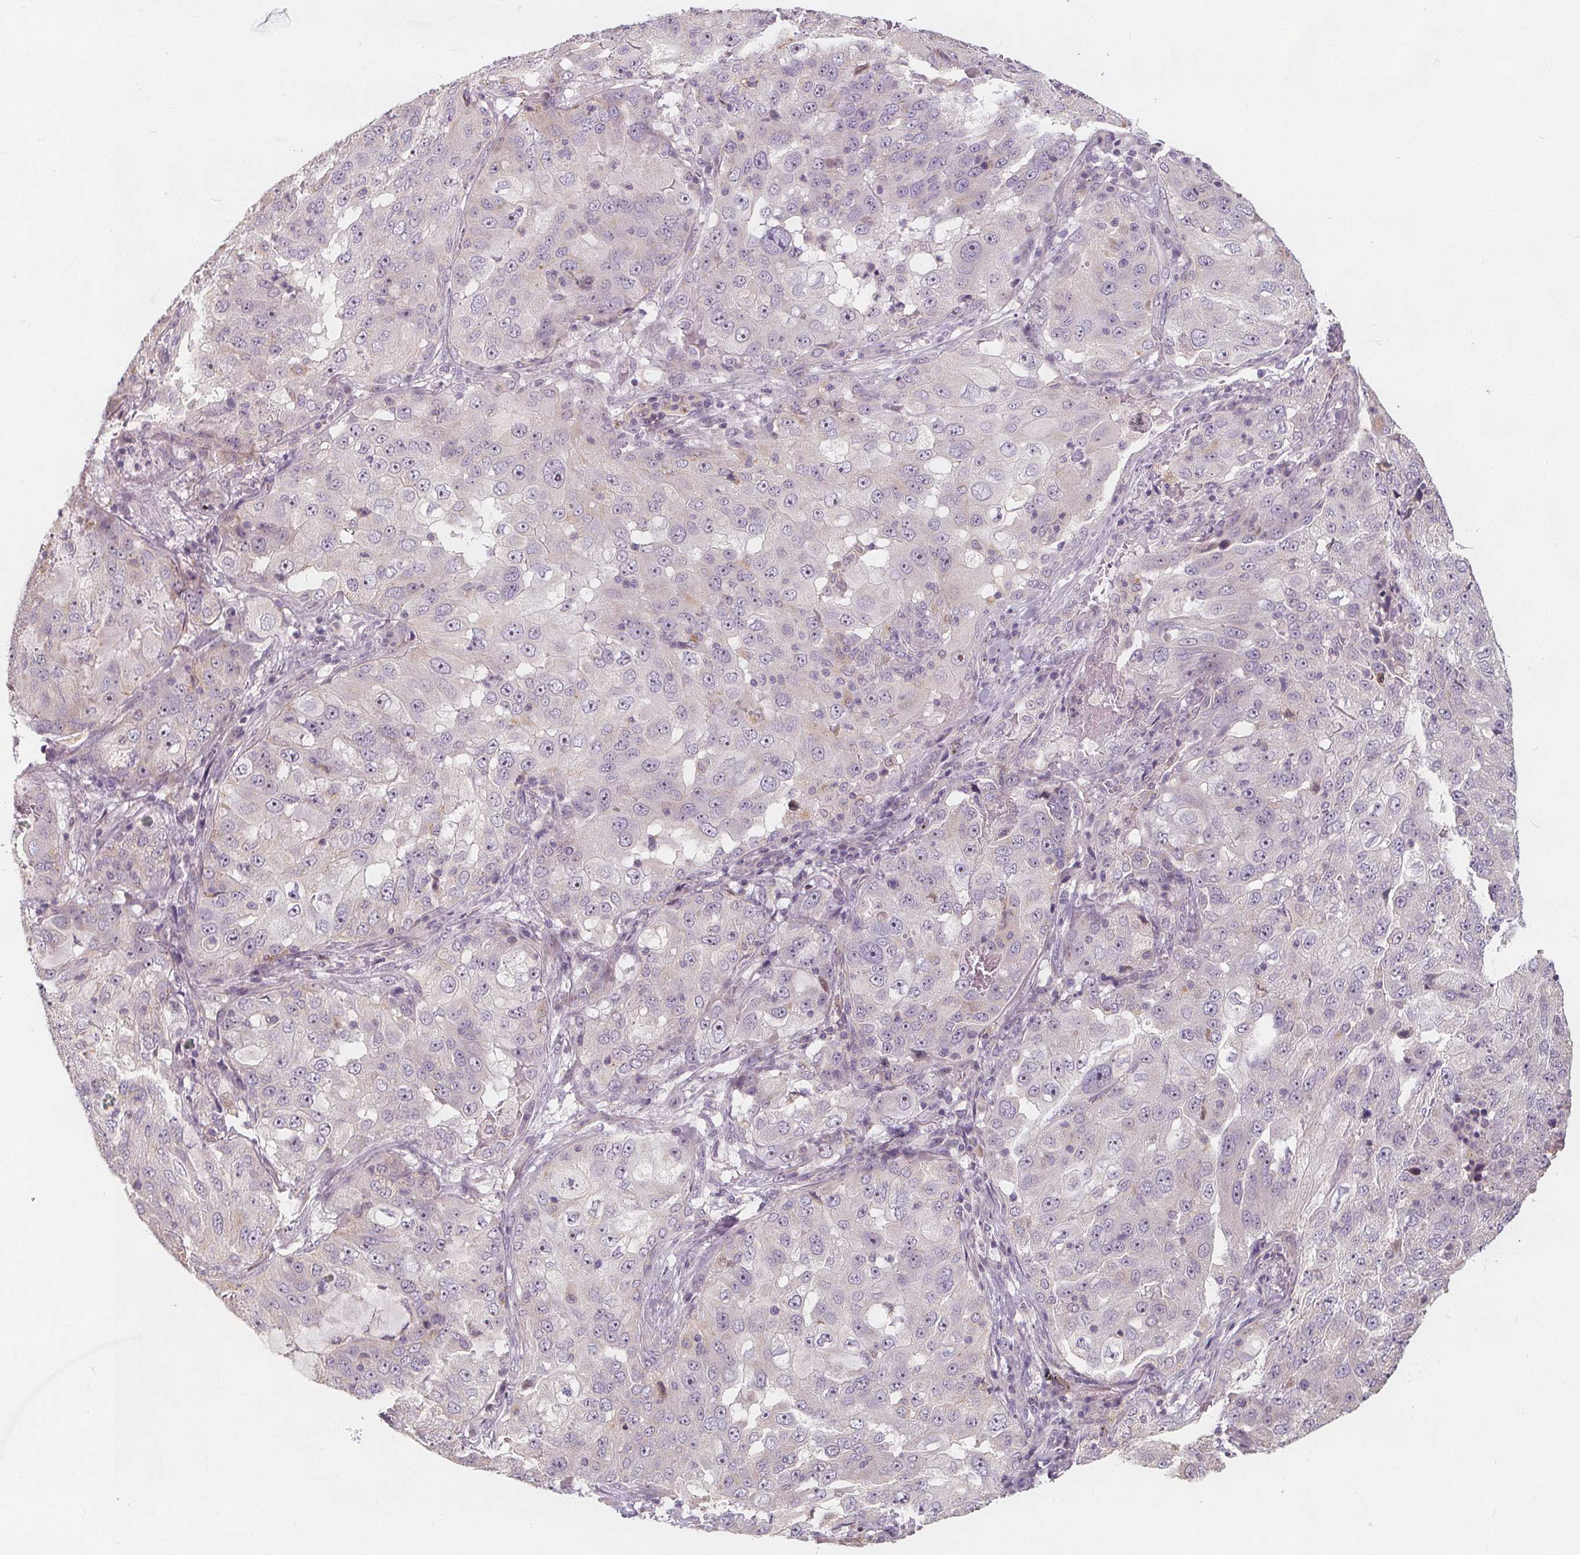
{"staining": {"intensity": "negative", "quantity": "none", "location": "none"}, "tissue": "lung cancer", "cell_type": "Tumor cells", "image_type": "cancer", "snomed": [{"axis": "morphology", "description": "Adenocarcinoma, NOS"}, {"axis": "topography", "description": "Lung"}], "caption": "IHC of lung adenocarcinoma demonstrates no positivity in tumor cells.", "gene": "DRC3", "patient": {"sex": "female", "age": 61}}